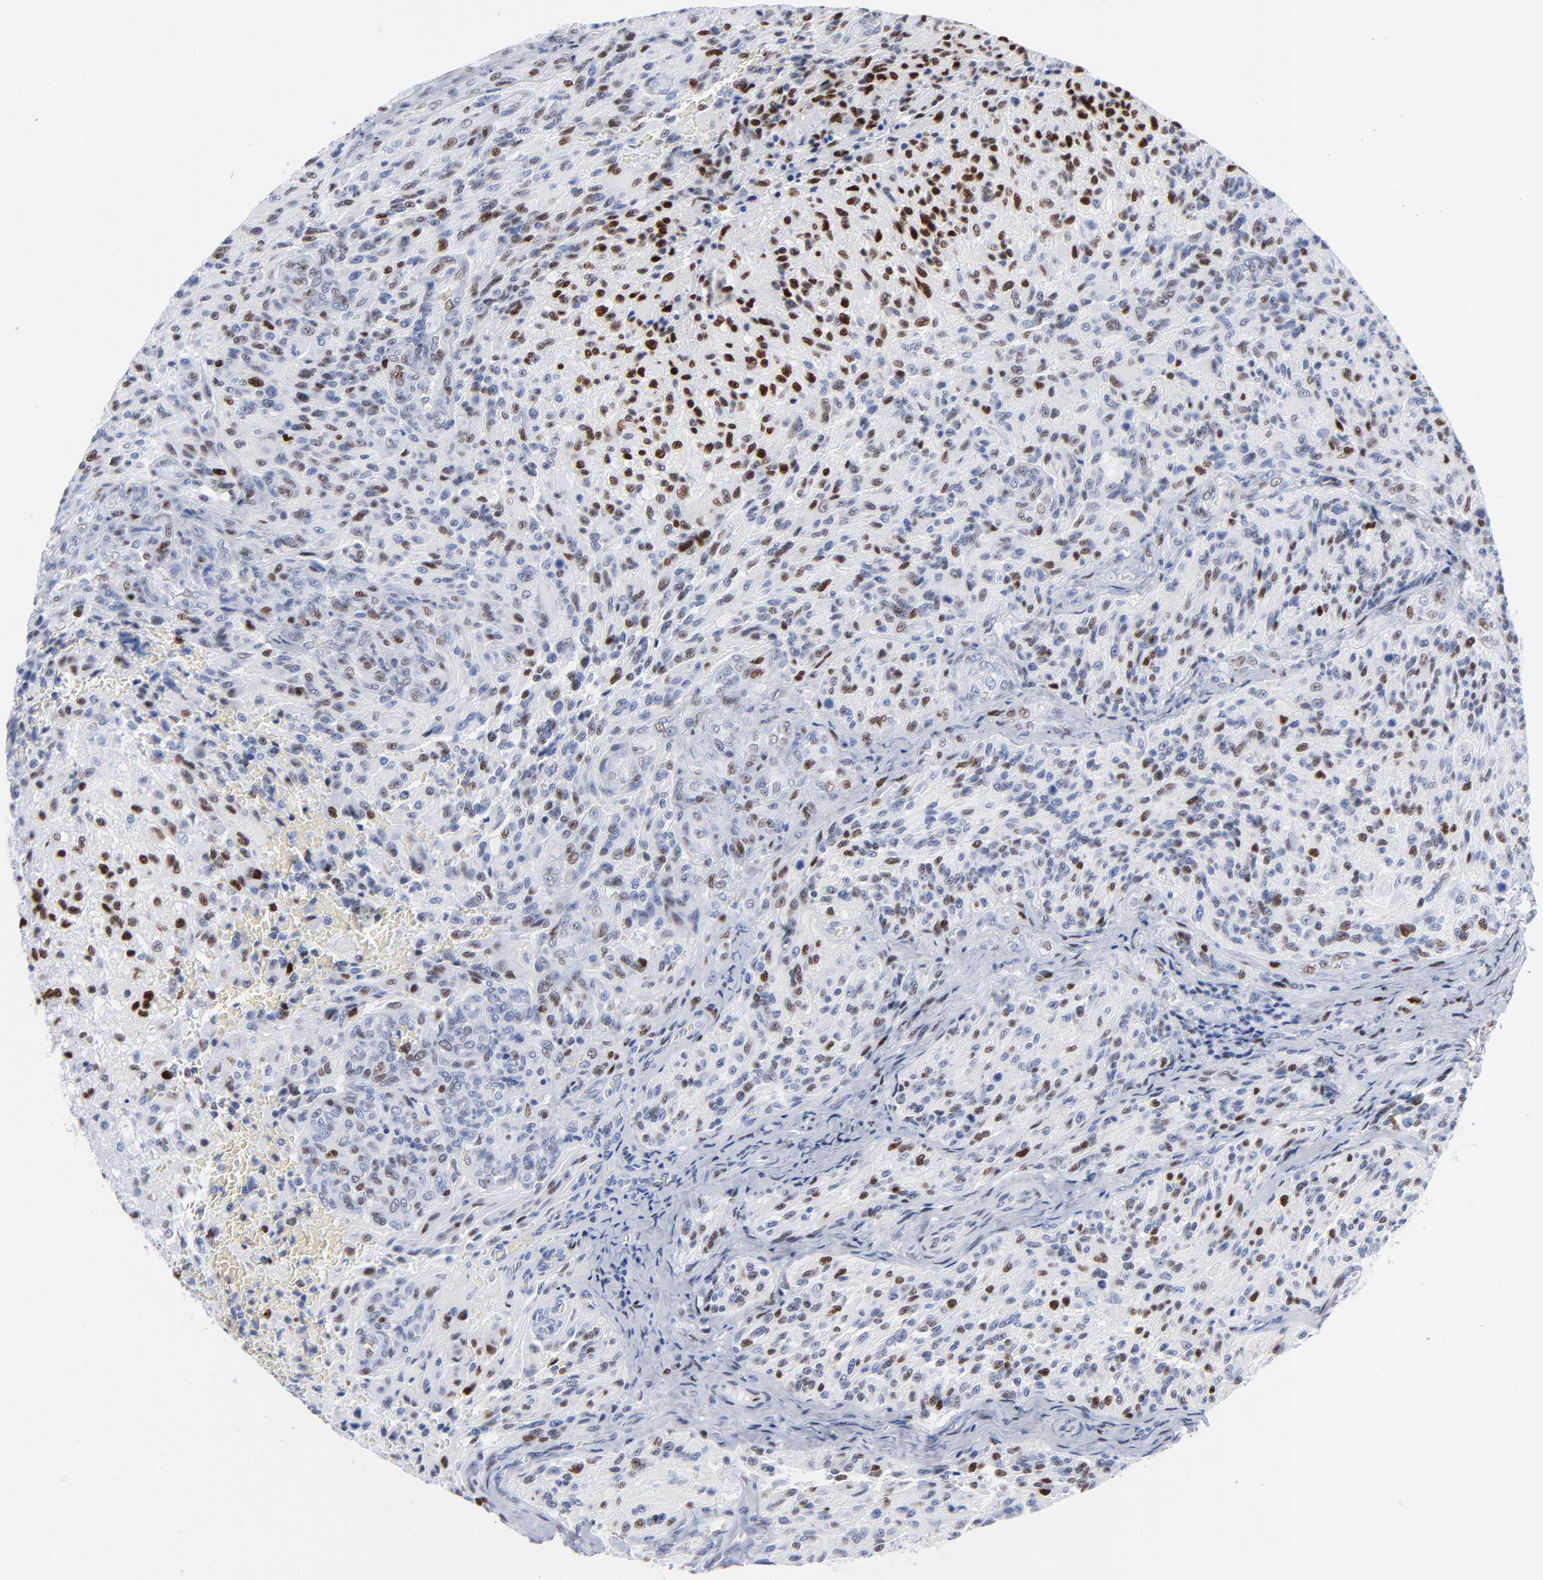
{"staining": {"intensity": "moderate", "quantity": "25%-75%", "location": "nuclear"}, "tissue": "glioma", "cell_type": "Tumor cells", "image_type": "cancer", "snomed": [{"axis": "morphology", "description": "Normal tissue, NOS"}, {"axis": "morphology", "description": "Glioma, malignant, High grade"}, {"axis": "topography", "description": "Cerebral cortex"}], "caption": "High-power microscopy captured an immunohistochemistry image of glioma, revealing moderate nuclear expression in about 25%-75% of tumor cells.", "gene": "JUN", "patient": {"sex": "male", "age": 56}}